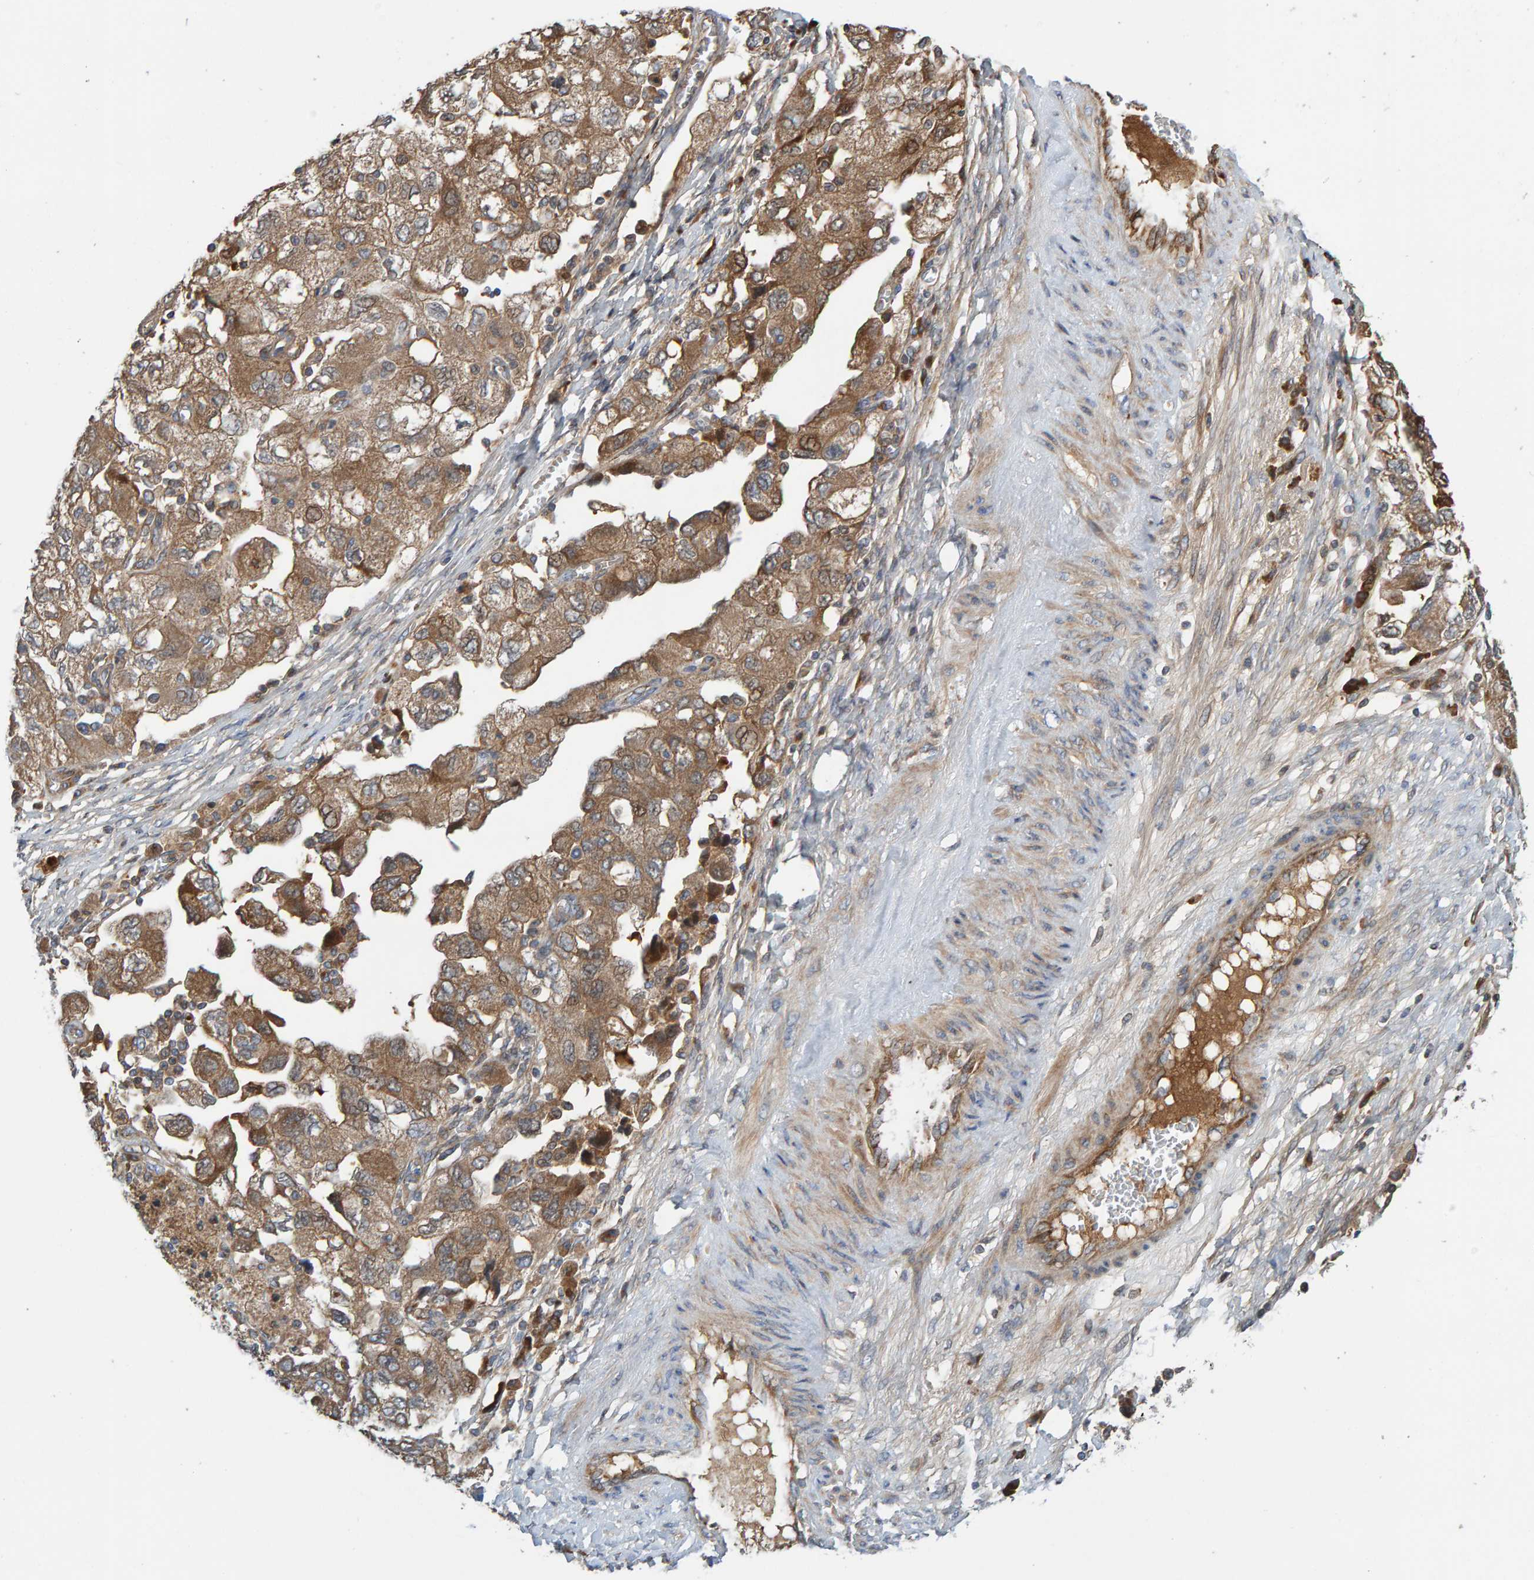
{"staining": {"intensity": "moderate", "quantity": ">75%", "location": "cytoplasmic/membranous"}, "tissue": "ovarian cancer", "cell_type": "Tumor cells", "image_type": "cancer", "snomed": [{"axis": "morphology", "description": "Carcinoma, NOS"}, {"axis": "morphology", "description": "Cystadenocarcinoma, serous, NOS"}, {"axis": "topography", "description": "Ovary"}], "caption": "High-magnification brightfield microscopy of ovarian cancer stained with DAB (3,3'-diaminobenzidine) (brown) and counterstained with hematoxylin (blue). tumor cells exhibit moderate cytoplasmic/membranous positivity is identified in approximately>75% of cells.", "gene": "KIAA0753", "patient": {"sex": "female", "age": 69}}